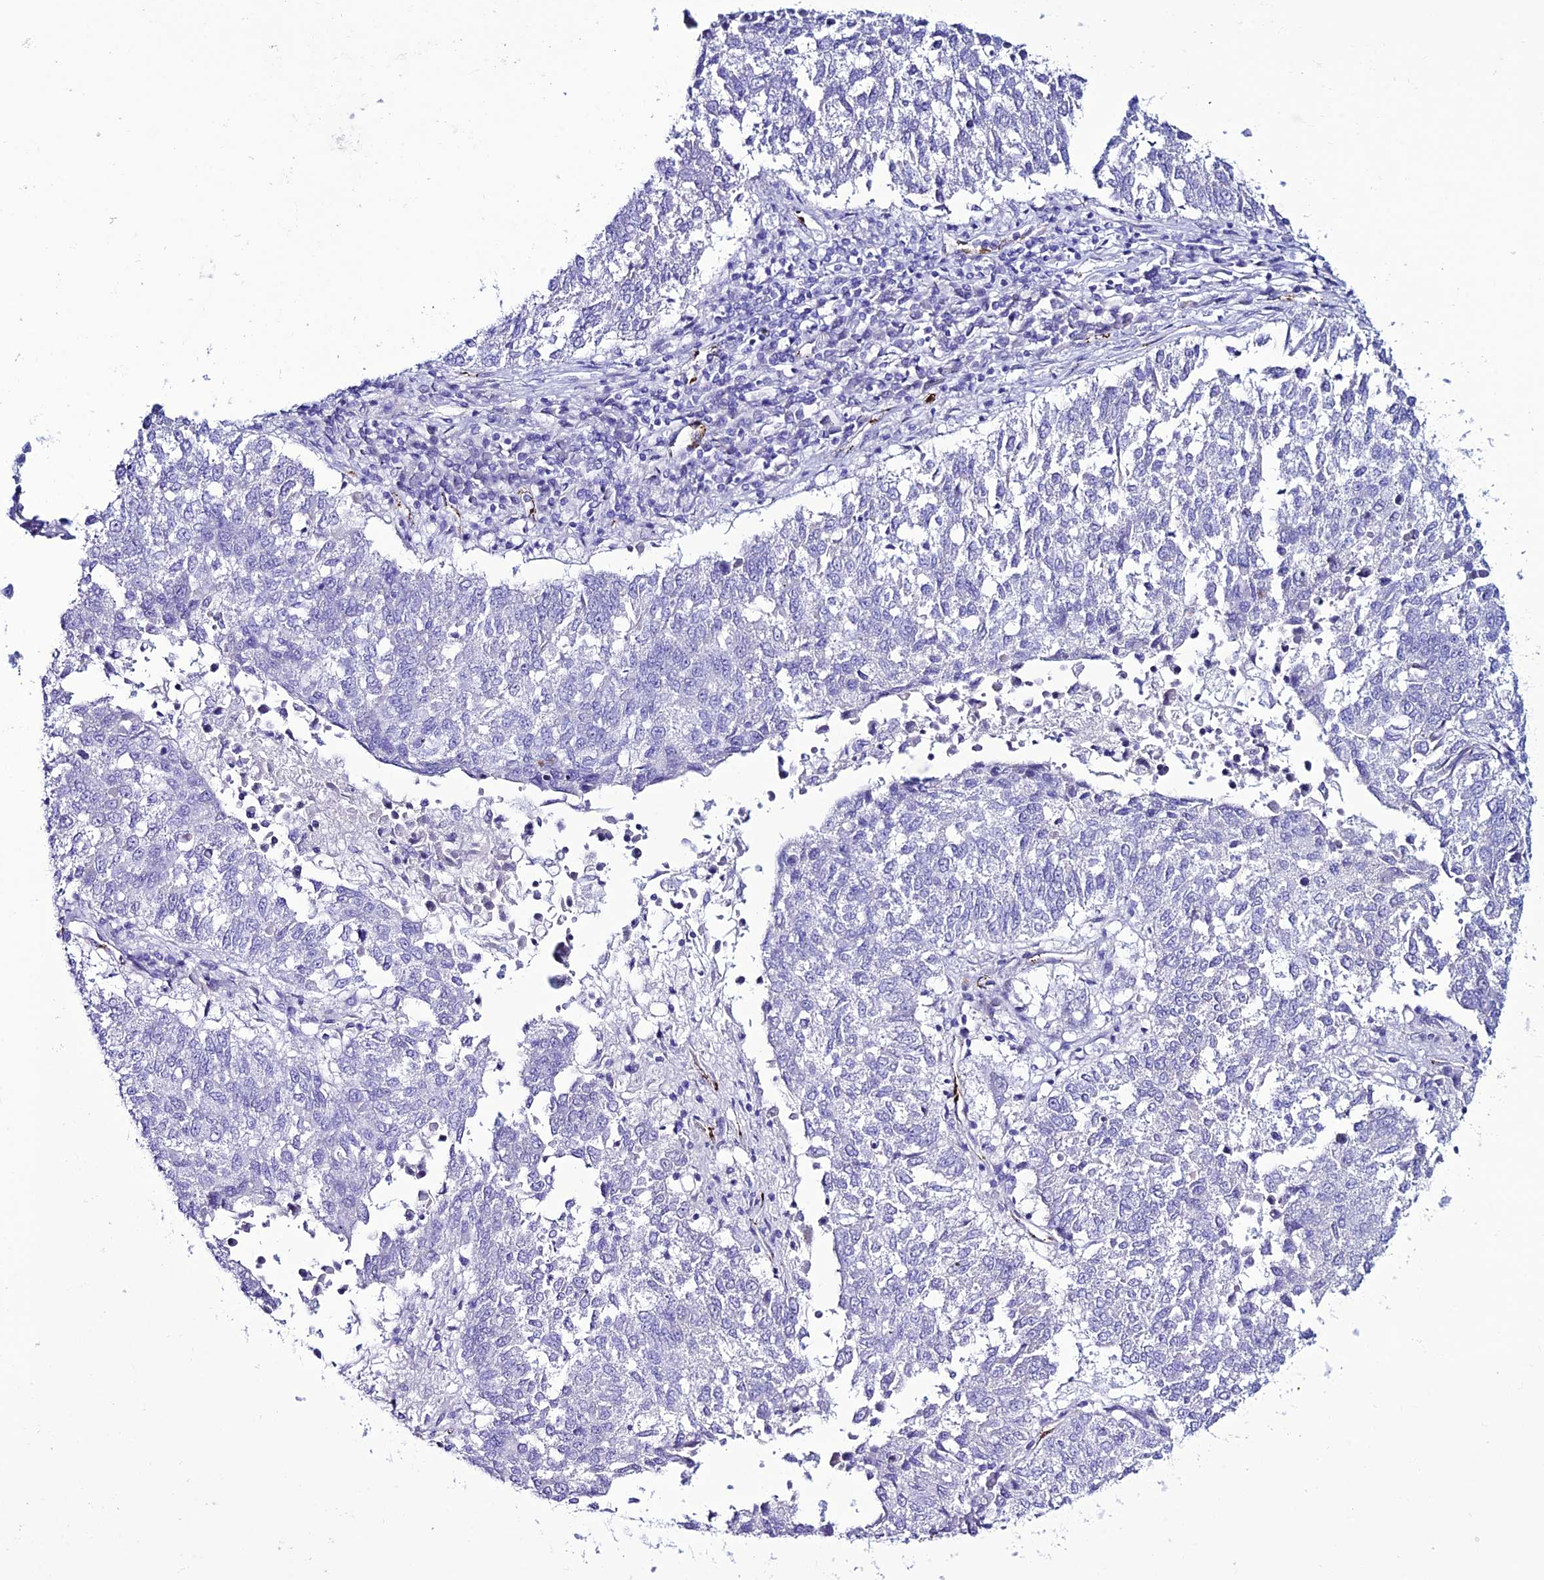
{"staining": {"intensity": "negative", "quantity": "none", "location": "none"}, "tissue": "lung cancer", "cell_type": "Tumor cells", "image_type": "cancer", "snomed": [{"axis": "morphology", "description": "Squamous cell carcinoma, NOS"}, {"axis": "topography", "description": "Lung"}], "caption": "Tumor cells show no significant protein staining in lung cancer.", "gene": "CDC42EP5", "patient": {"sex": "male", "age": 73}}